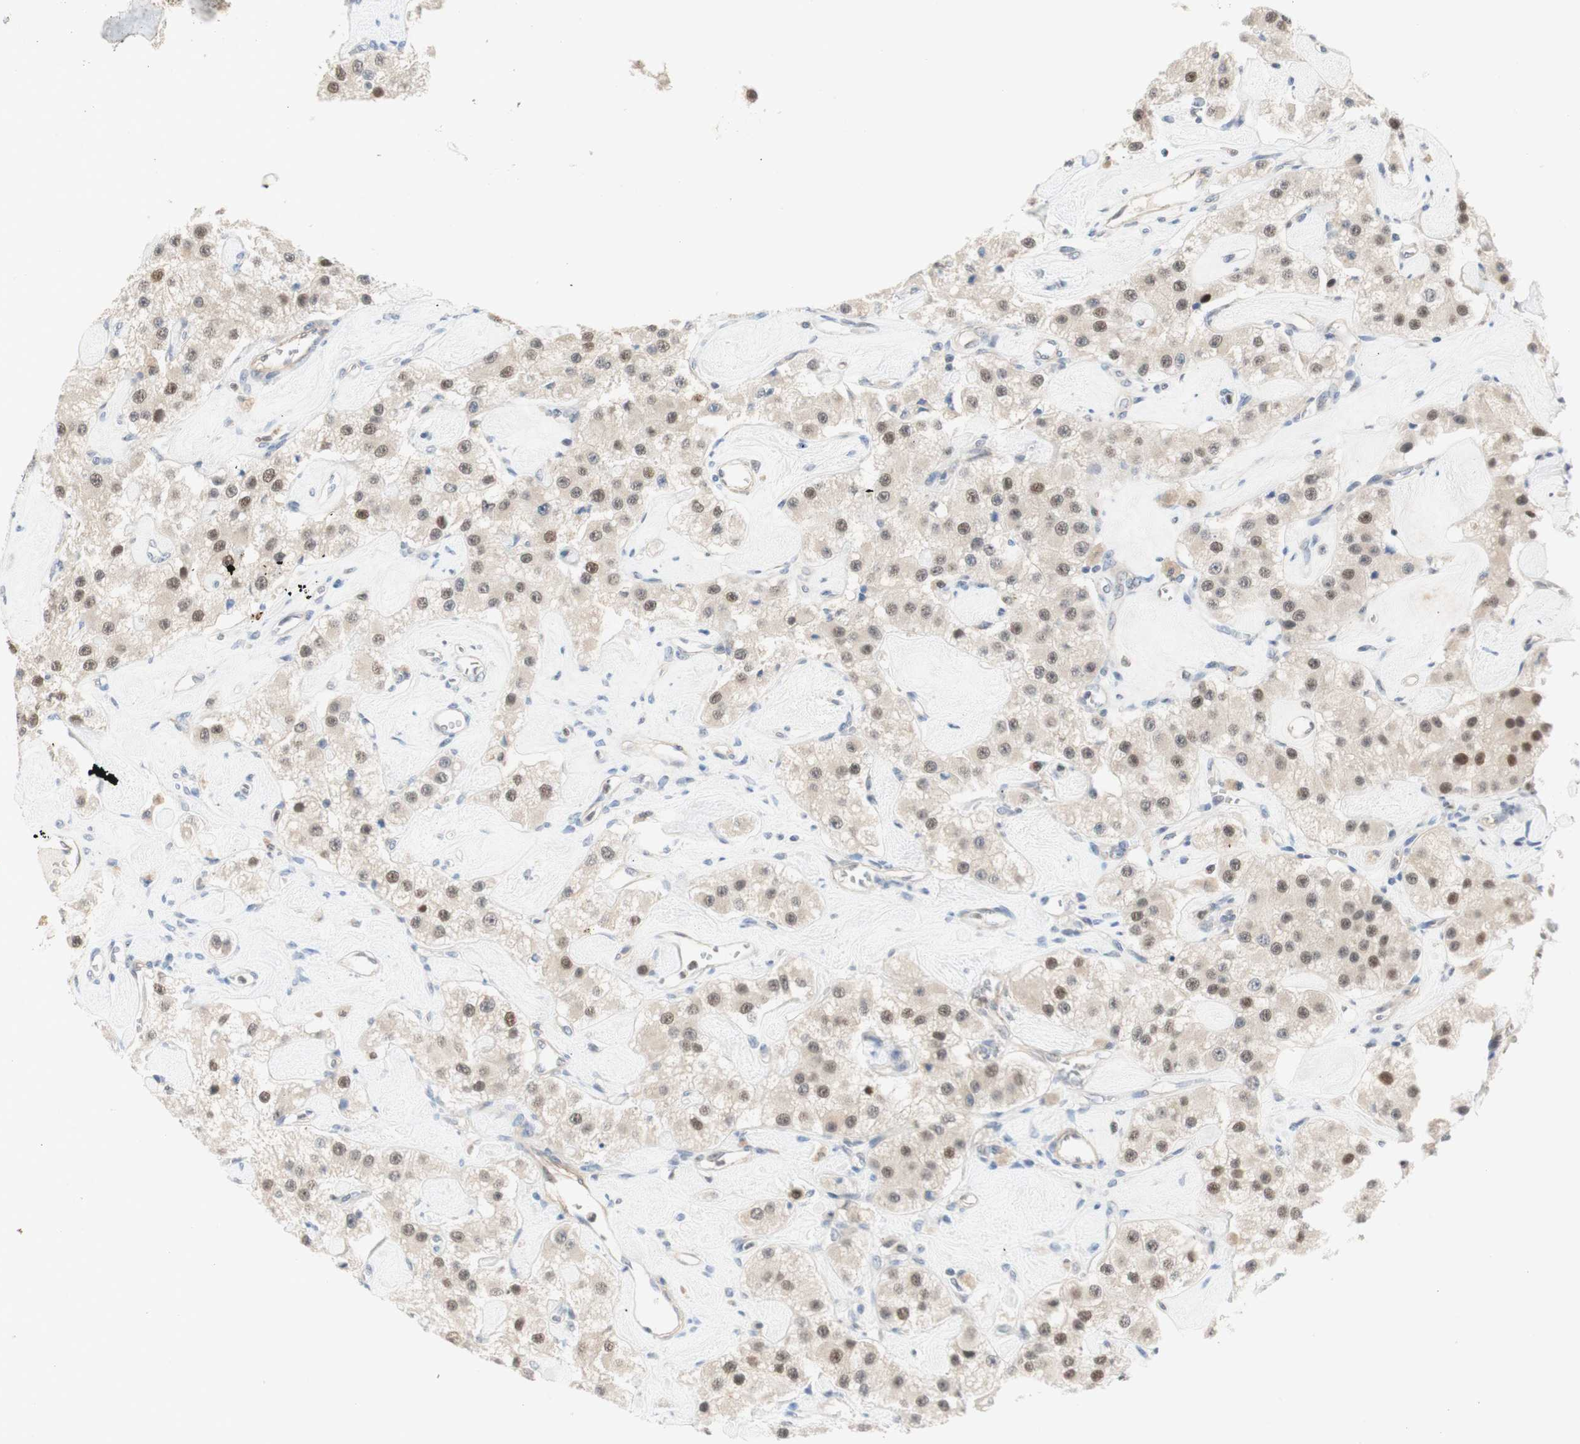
{"staining": {"intensity": "weak", "quantity": "25%-75%", "location": "nuclear"}, "tissue": "carcinoid", "cell_type": "Tumor cells", "image_type": "cancer", "snomed": [{"axis": "morphology", "description": "Carcinoid, malignant, NOS"}, {"axis": "topography", "description": "Pancreas"}], "caption": "Brown immunohistochemical staining in human carcinoid exhibits weak nuclear staining in about 25%-75% of tumor cells.", "gene": "RFNG", "patient": {"sex": "male", "age": 41}}